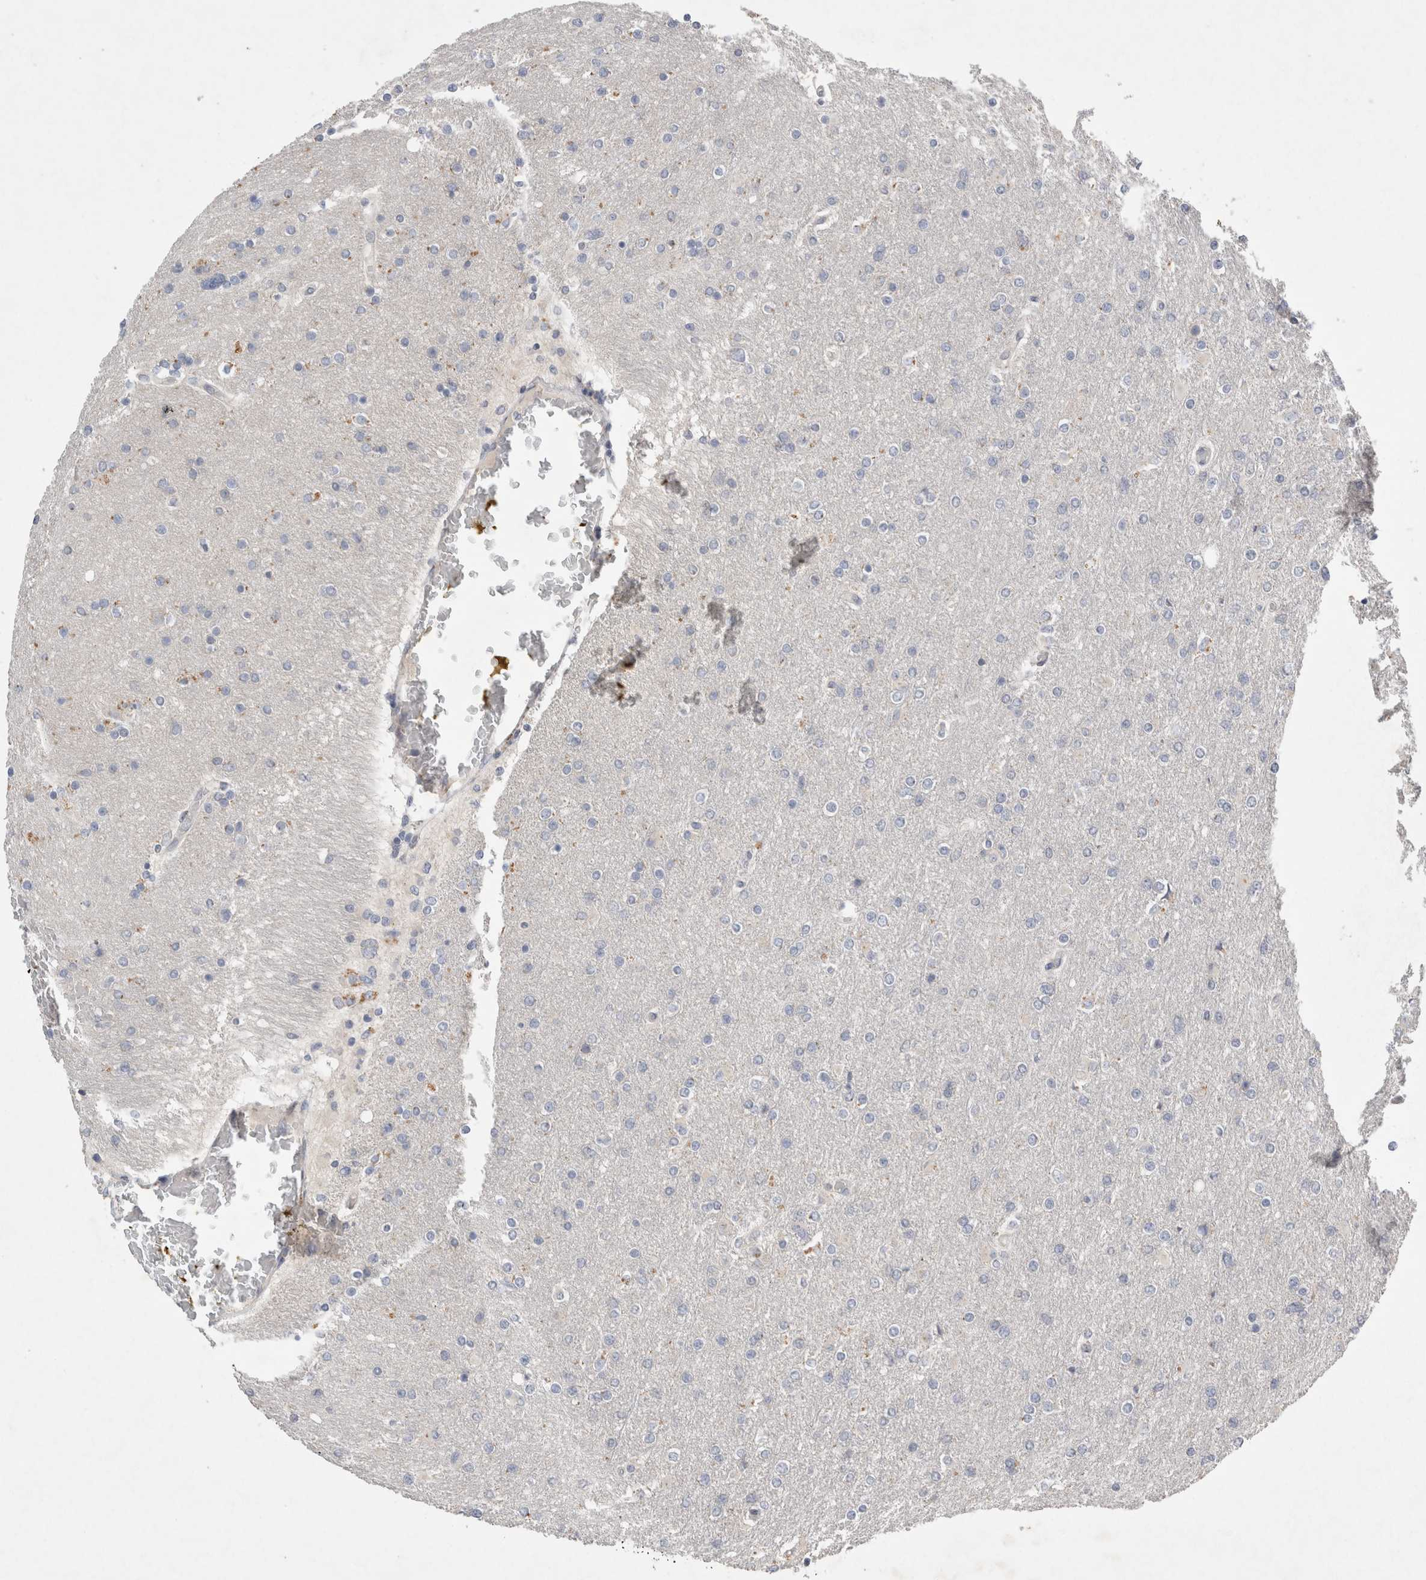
{"staining": {"intensity": "negative", "quantity": "none", "location": "none"}, "tissue": "glioma", "cell_type": "Tumor cells", "image_type": "cancer", "snomed": [{"axis": "morphology", "description": "Glioma, malignant, High grade"}, {"axis": "topography", "description": "Cerebral cortex"}], "caption": "Malignant high-grade glioma was stained to show a protein in brown. There is no significant positivity in tumor cells. Nuclei are stained in blue.", "gene": "TRMT9B", "patient": {"sex": "female", "age": 36}}